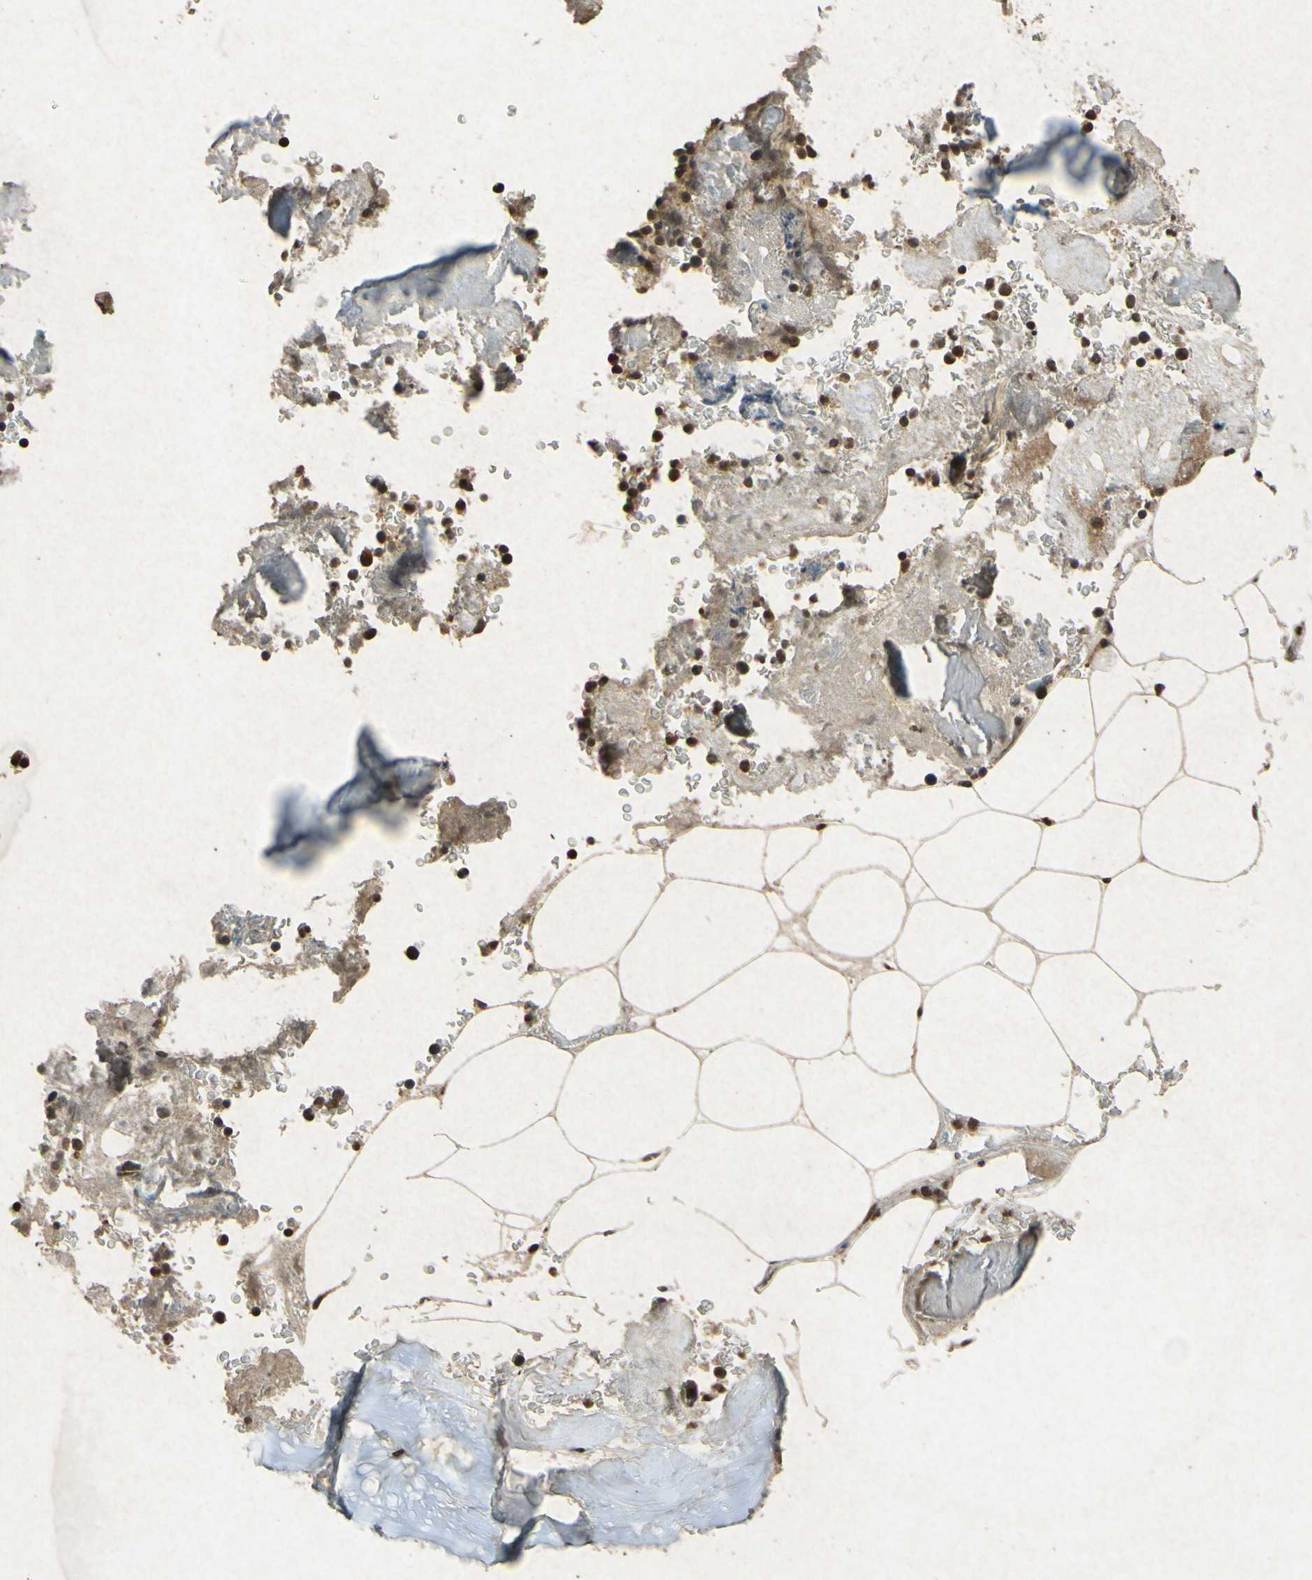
{"staining": {"intensity": "strong", "quantity": ">75%", "location": "cytoplasmic/membranous,nuclear"}, "tissue": "bone marrow", "cell_type": "Hematopoietic cells", "image_type": "normal", "snomed": [{"axis": "morphology", "description": "Normal tissue, NOS"}, {"axis": "topography", "description": "Bone marrow"}], "caption": "Immunohistochemistry (IHC) of unremarkable bone marrow exhibits high levels of strong cytoplasmic/membranous,nuclear expression in about >75% of hematopoietic cells.", "gene": "ATP6V1H", "patient": {"sex": "male"}}